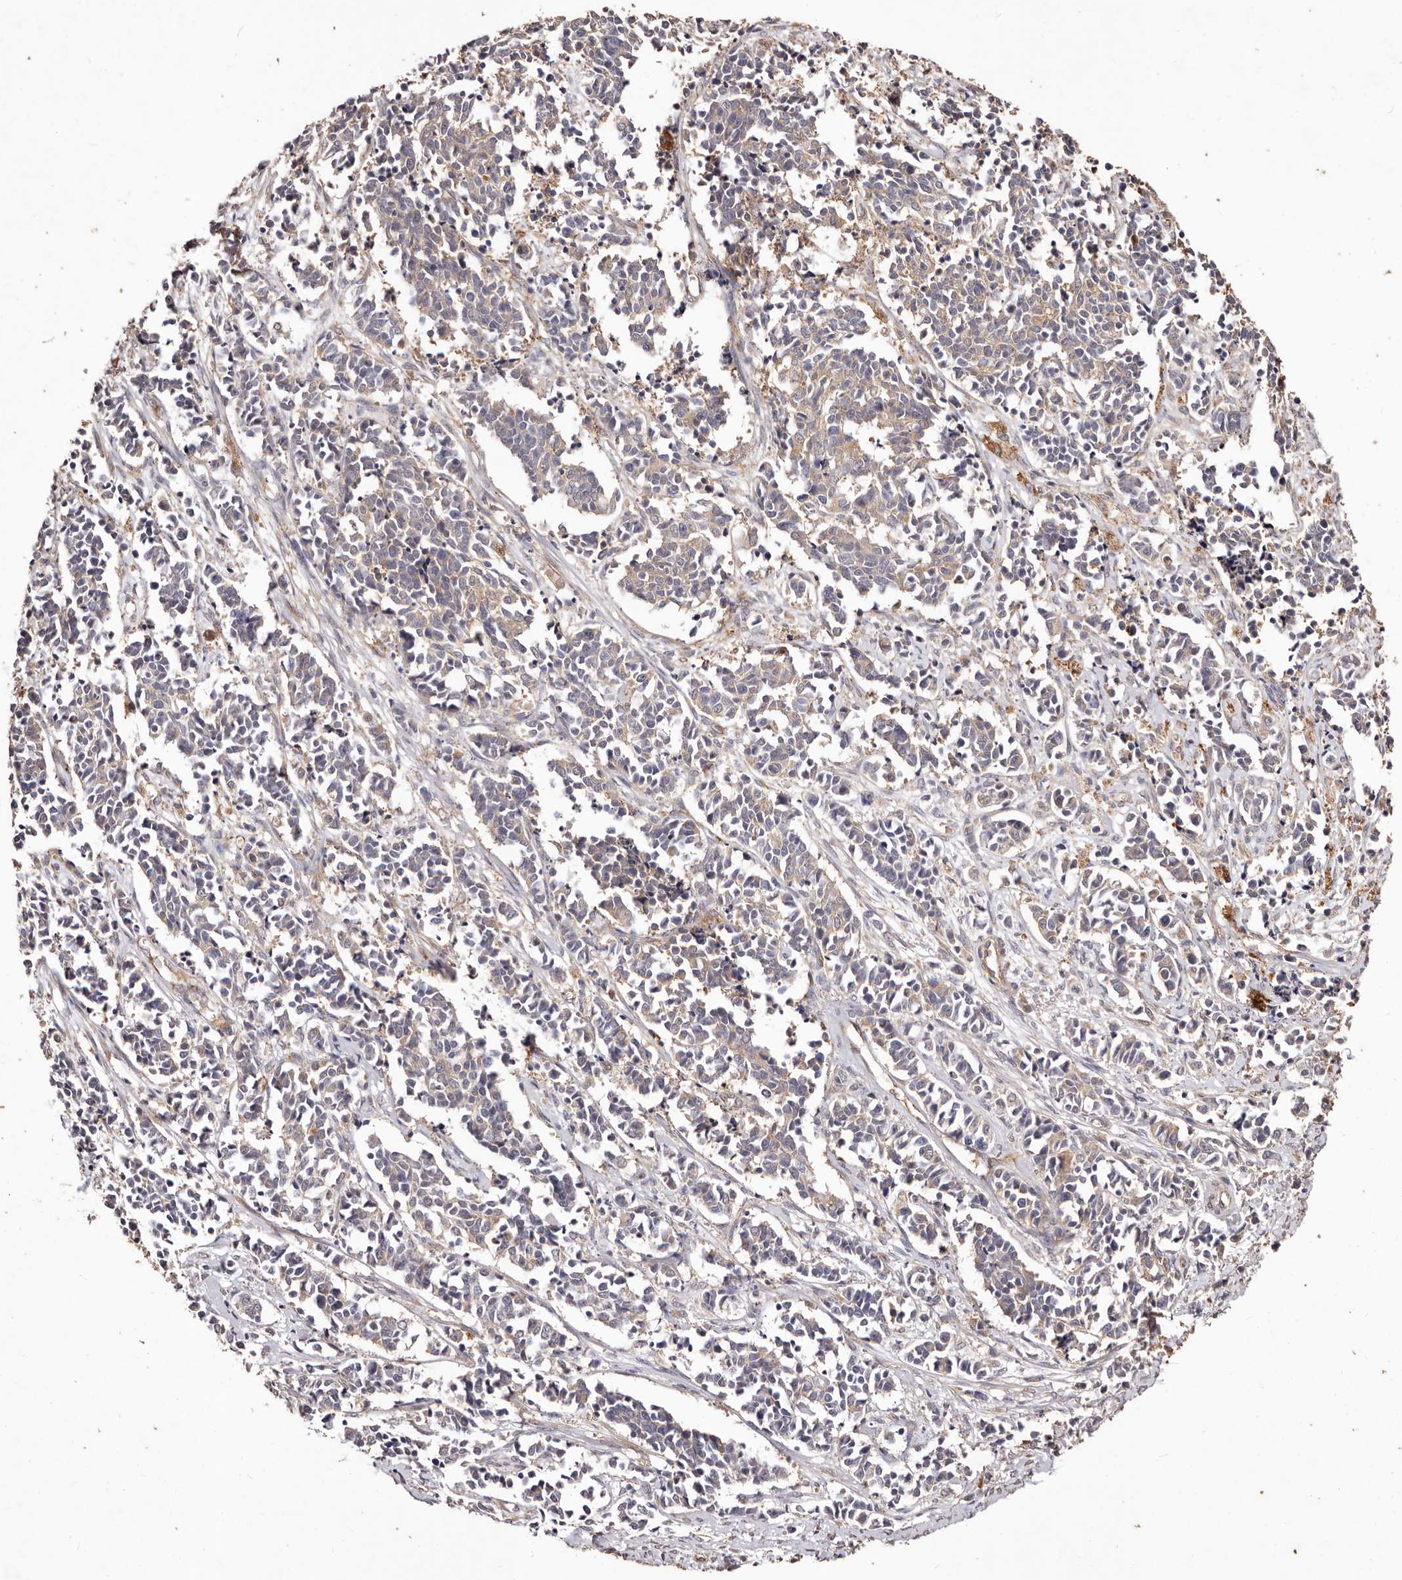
{"staining": {"intensity": "weak", "quantity": "25%-75%", "location": "cytoplasmic/membranous"}, "tissue": "cervical cancer", "cell_type": "Tumor cells", "image_type": "cancer", "snomed": [{"axis": "morphology", "description": "Normal tissue, NOS"}, {"axis": "morphology", "description": "Squamous cell carcinoma, NOS"}, {"axis": "topography", "description": "Cervix"}], "caption": "This is a photomicrograph of immunohistochemistry (IHC) staining of cervical squamous cell carcinoma, which shows weak expression in the cytoplasmic/membranous of tumor cells.", "gene": "CCL14", "patient": {"sex": "female", "age": 35}}